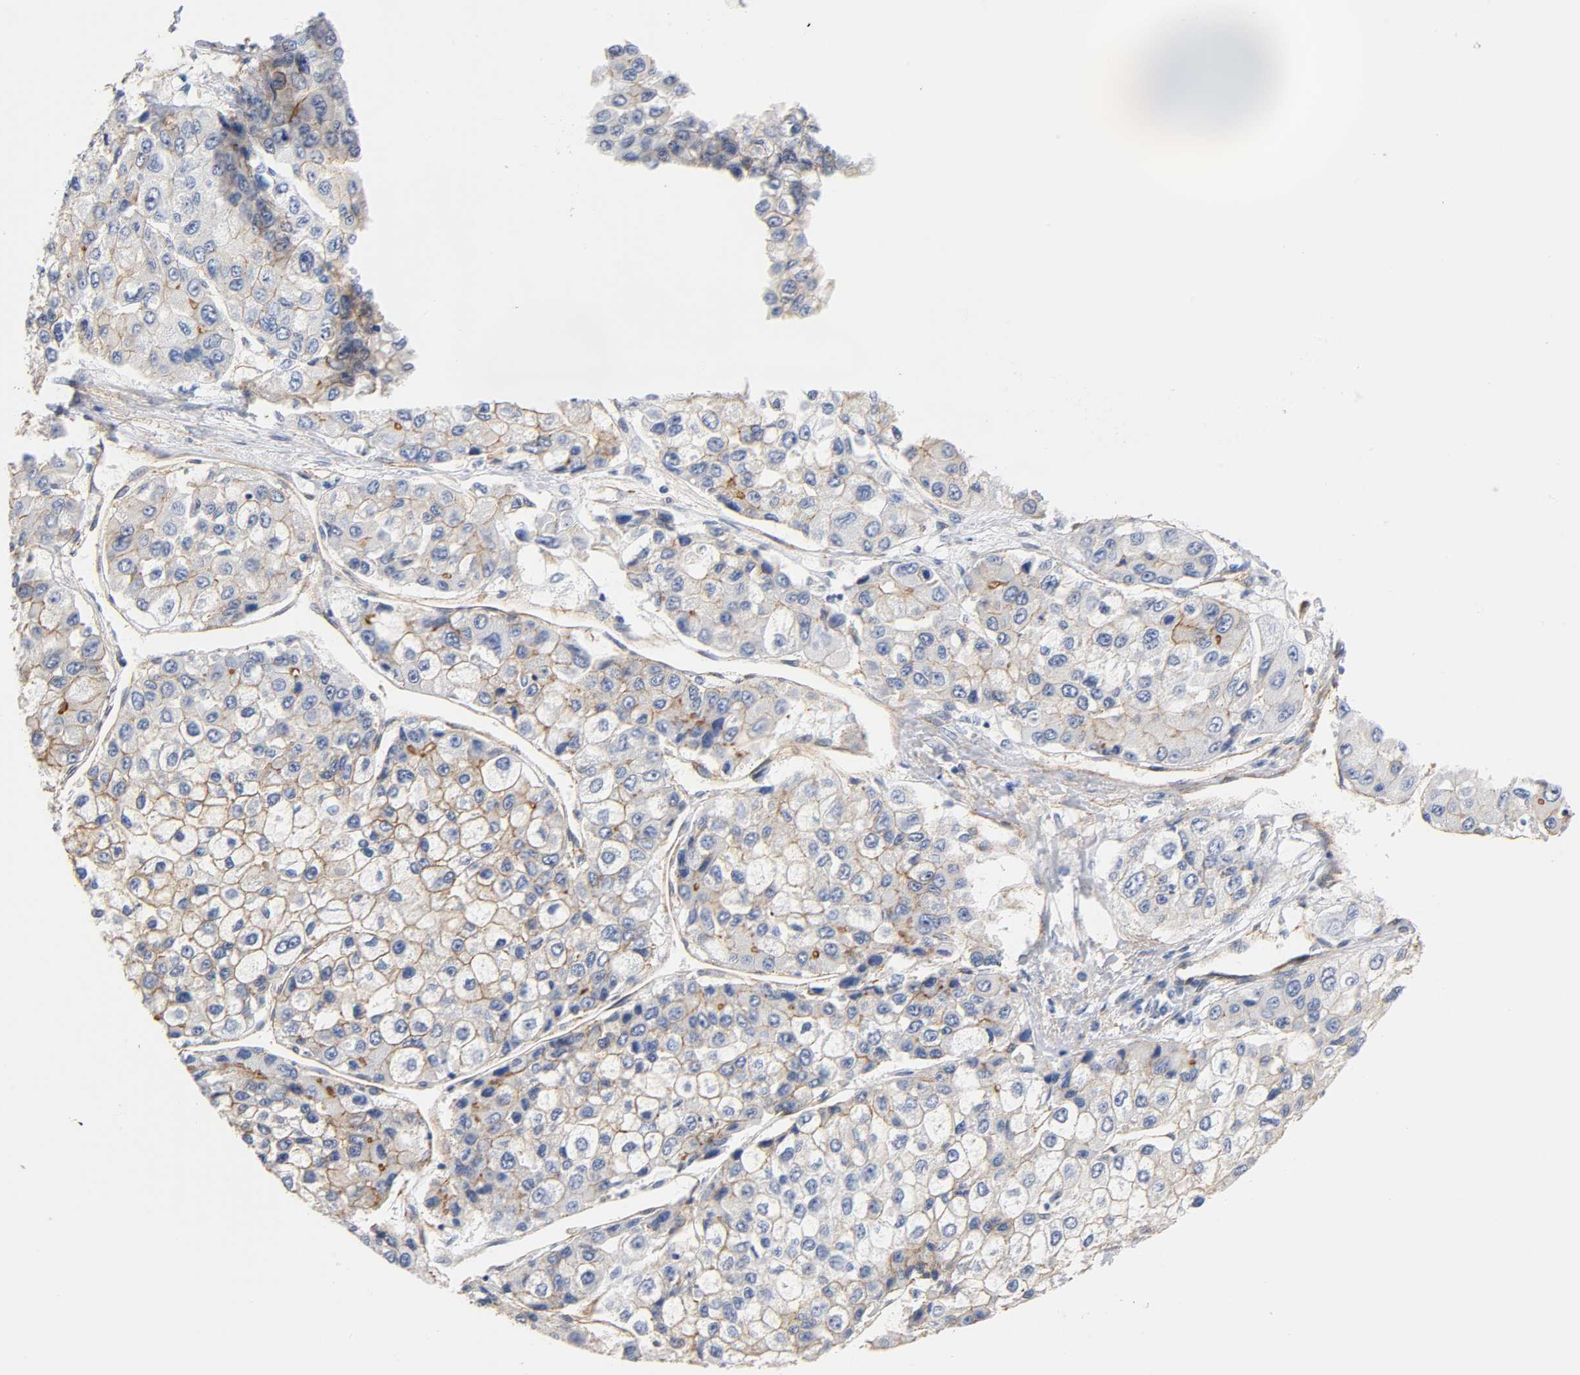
{"staining": {"intensity": "weak", "quantity": ">75%", "location": "cytoplasmic/membranous"}, "tissue": "liver cancer", "cell_type": "Tumor cells", "image_type": "cancer", "snomed": [{"axis": "morphology", "description": "Carcinoma, Hepatocellular, NOS"}, {"axis": "topography", "description": "Liver"}], "caption": "The immunohistochemical stain shows weak cytoplasmic/membranous expression in tumor cells of hepatocellular carcinoma (liver) tissue. (Brightfield microscopy of DAB IHC at high magnification).", "gene": "SPTAN1", "patient": {"sex": "female", "age": 66}}